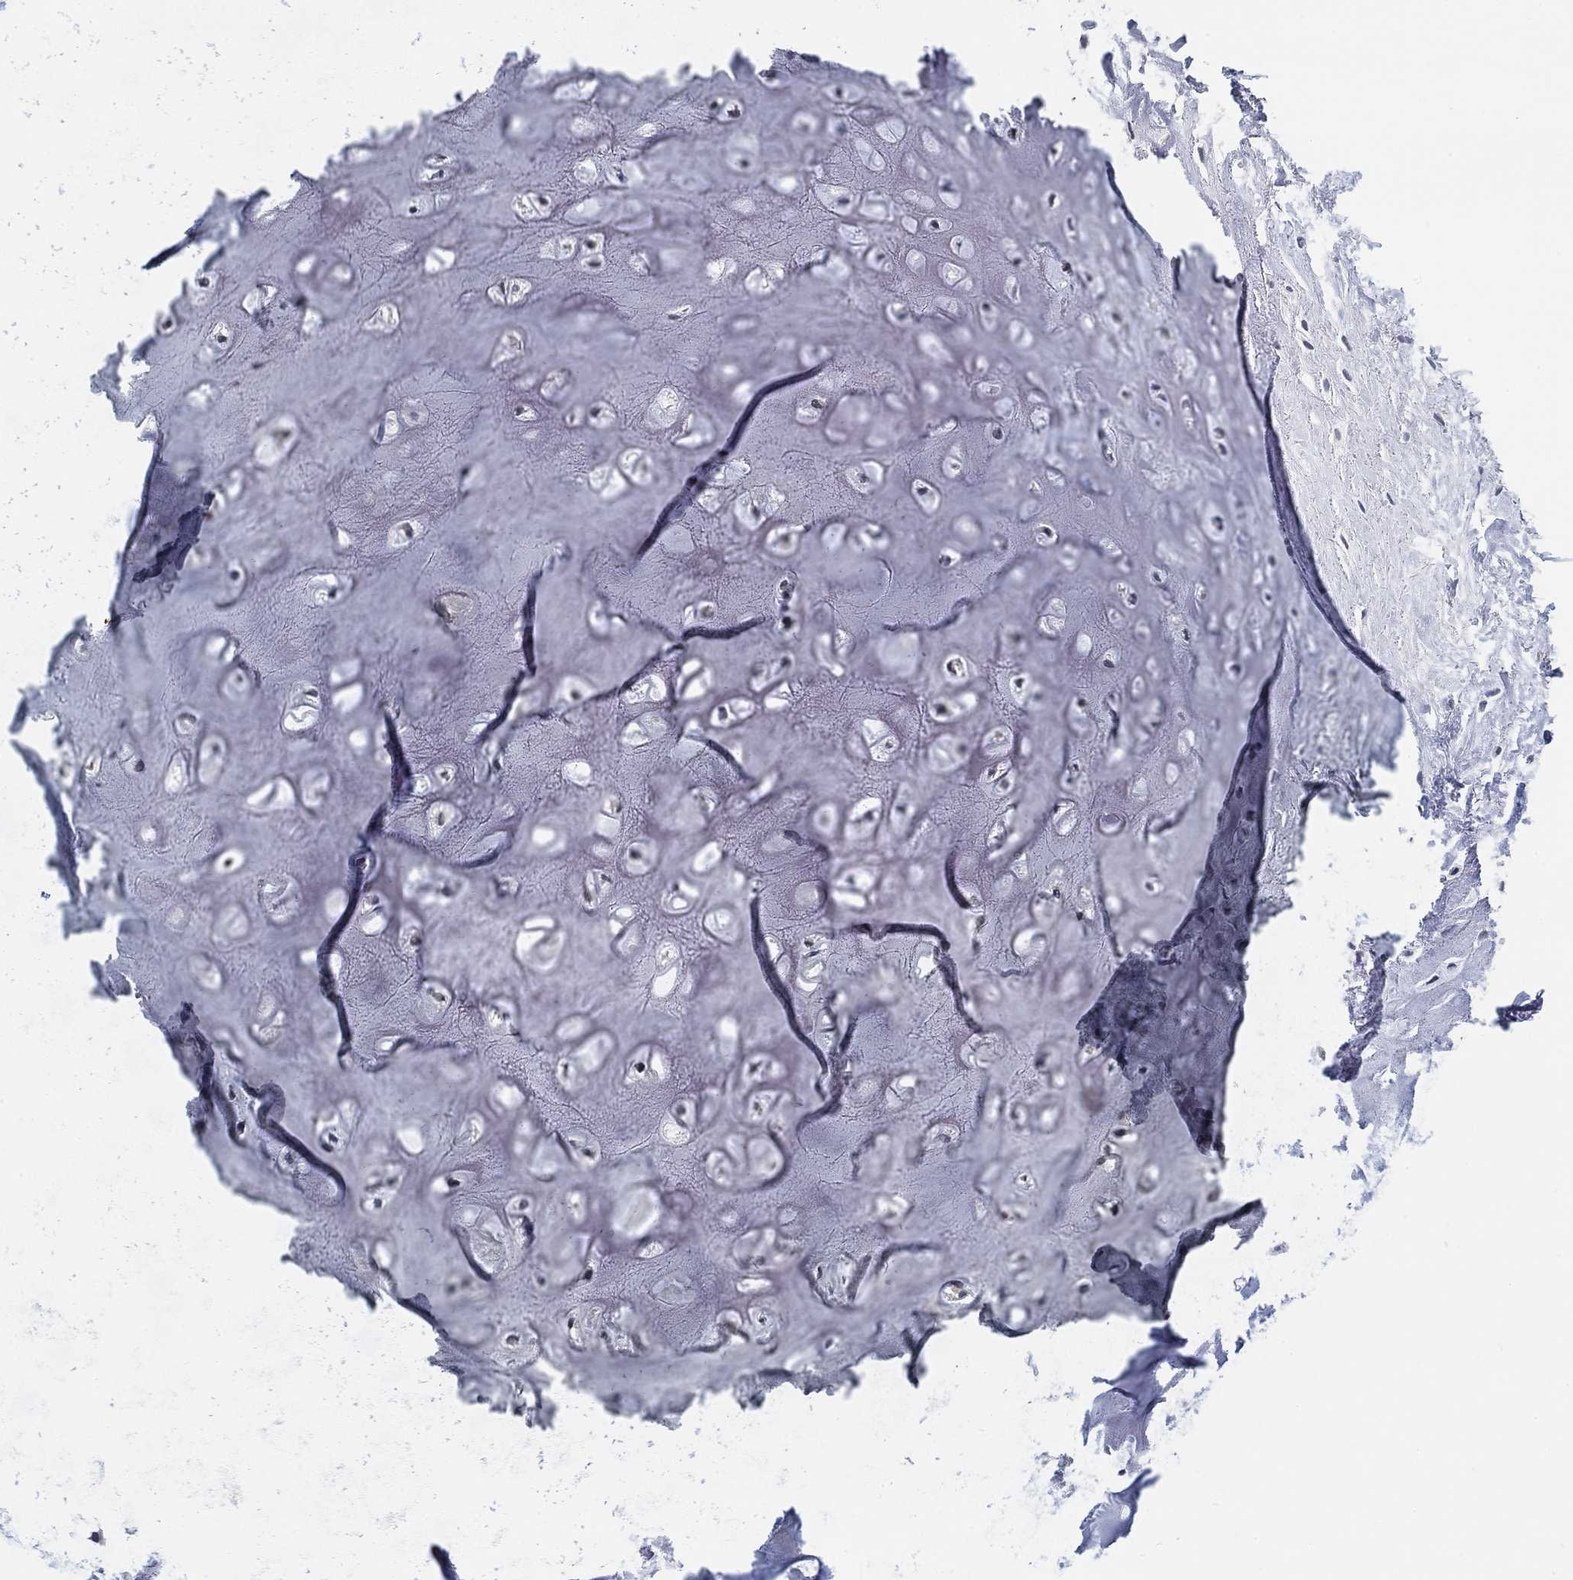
{"staining": {"intensity": "negative", "quantity": "none", "location": "none"}, "tissue": "adipose tissue", "cell_type": "Adipocytes", "image_type": "normal", "snomed": [{"axis": "morphology", "description": "Normal tissue, NOS"}, {"axis": "morphology", "description": "Squamous cell carcinoma, NOS"}, {"axis": "topography", "description": "Cartilage tissue"}, {"axis": "topography", "description": "Head-Neck"}], "caption": "DAB immunohistochemical staining of normal human adipose tissue exhibits no significant staining in adipocytes. The staining is performed using DAB brown chromogen with nuclei counter-stained in using hematoxylin.", "gene": "SMIM18", "patient": {"sex": "male", "age": 62}}